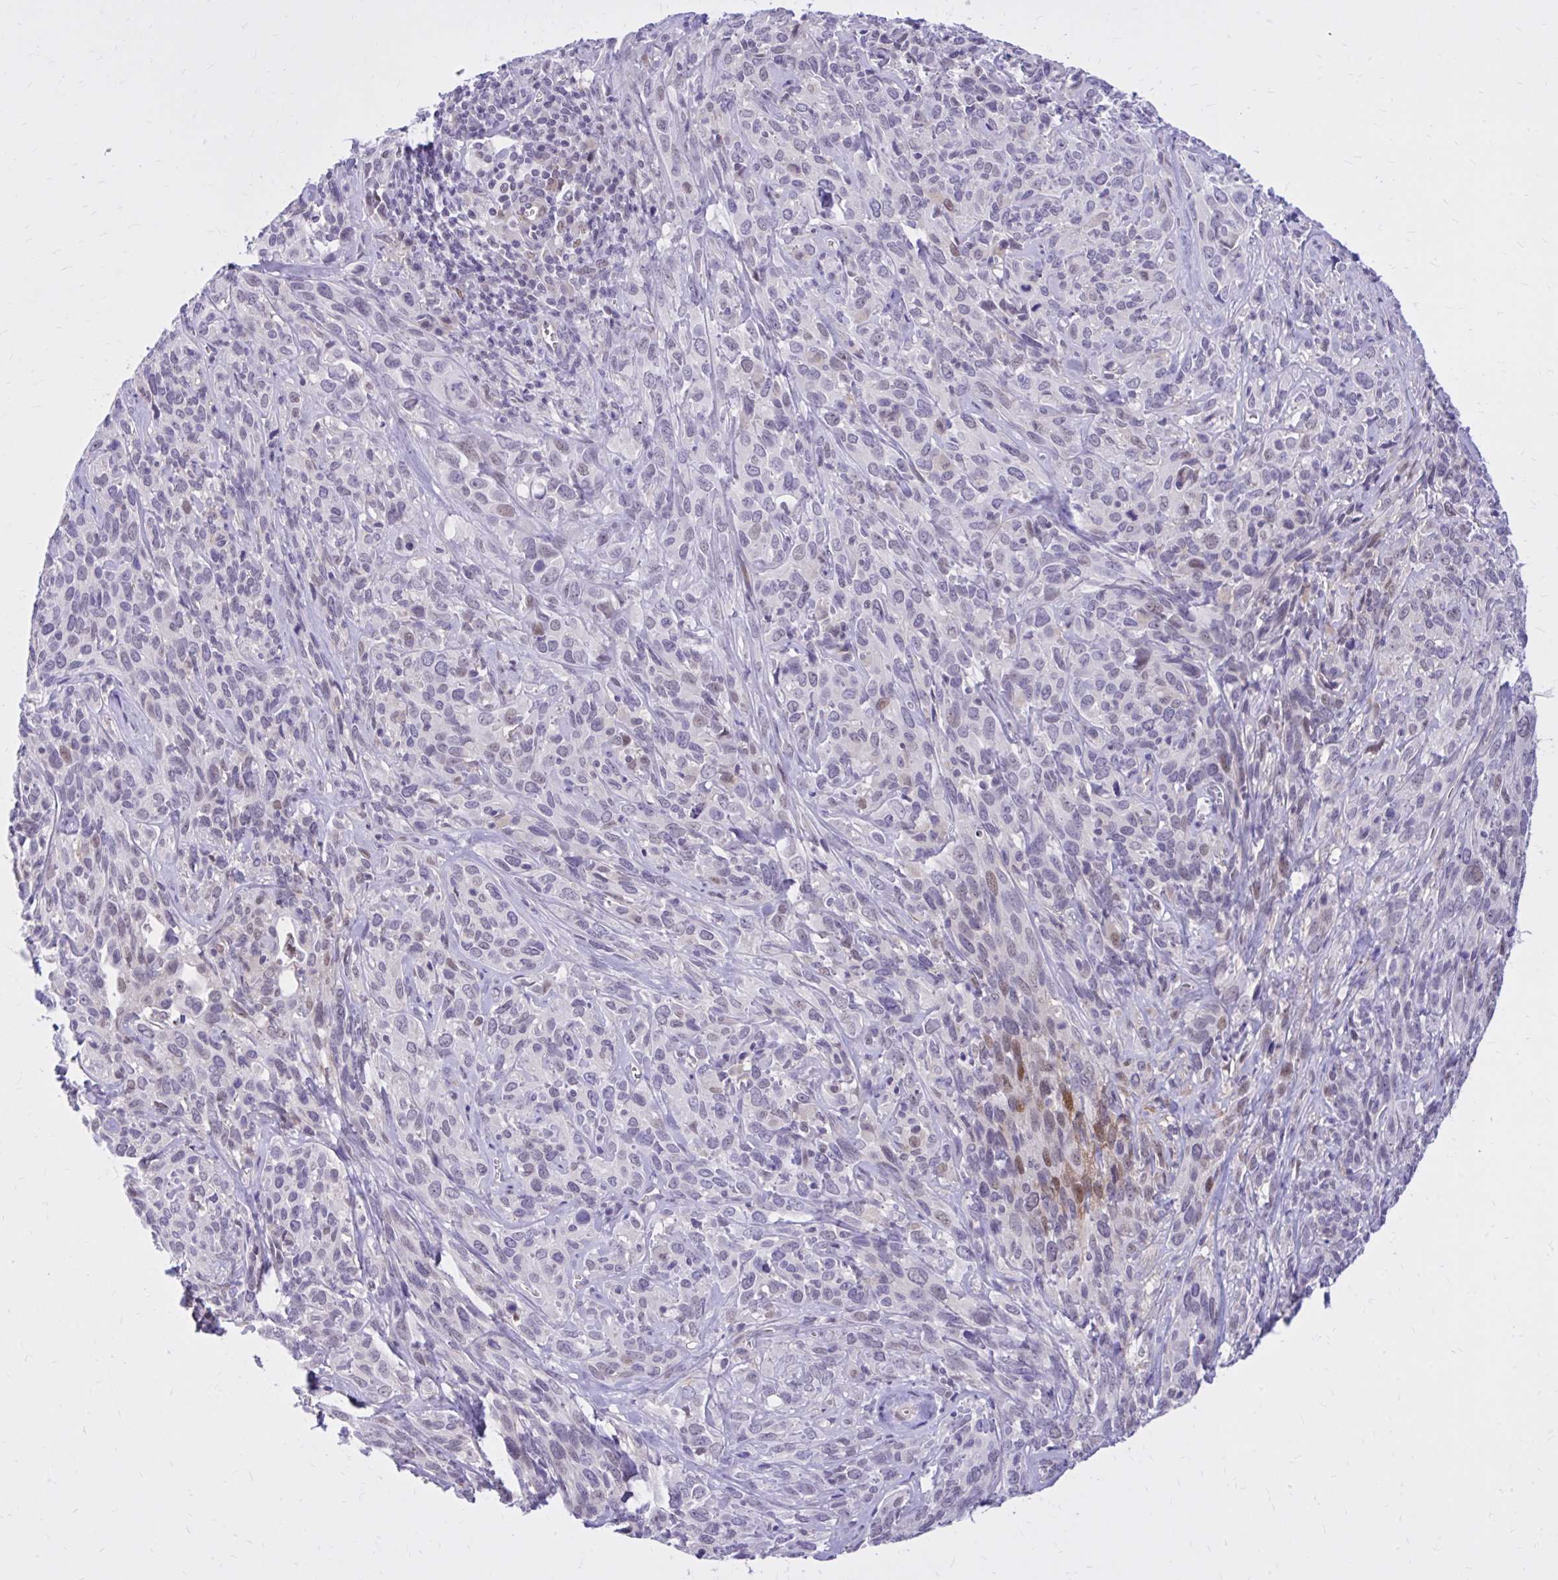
{"staining": {"intensity": "moderate", "quantity": "<25%", "location": "nuclear"}, "tissue": "cervical cancer", "cell_type": "Tumor cells", "image_type": "cancer", "snomed": [{"axis": "morphology", "description": "Normal tissue, NOS"}, {"axis": "morphology", "description": "Squamous cell carcinoma, NOS"}, {"axis": "topography", "description": "Cervix"}], "caption": "DAB immunohistochemical staining of cervical cancer exhibits moderate nuclear protein expression in approximately <25% of tumor cells.", "gene": "ZBTB25", "patient": {"sex": "female", "age": 51}}